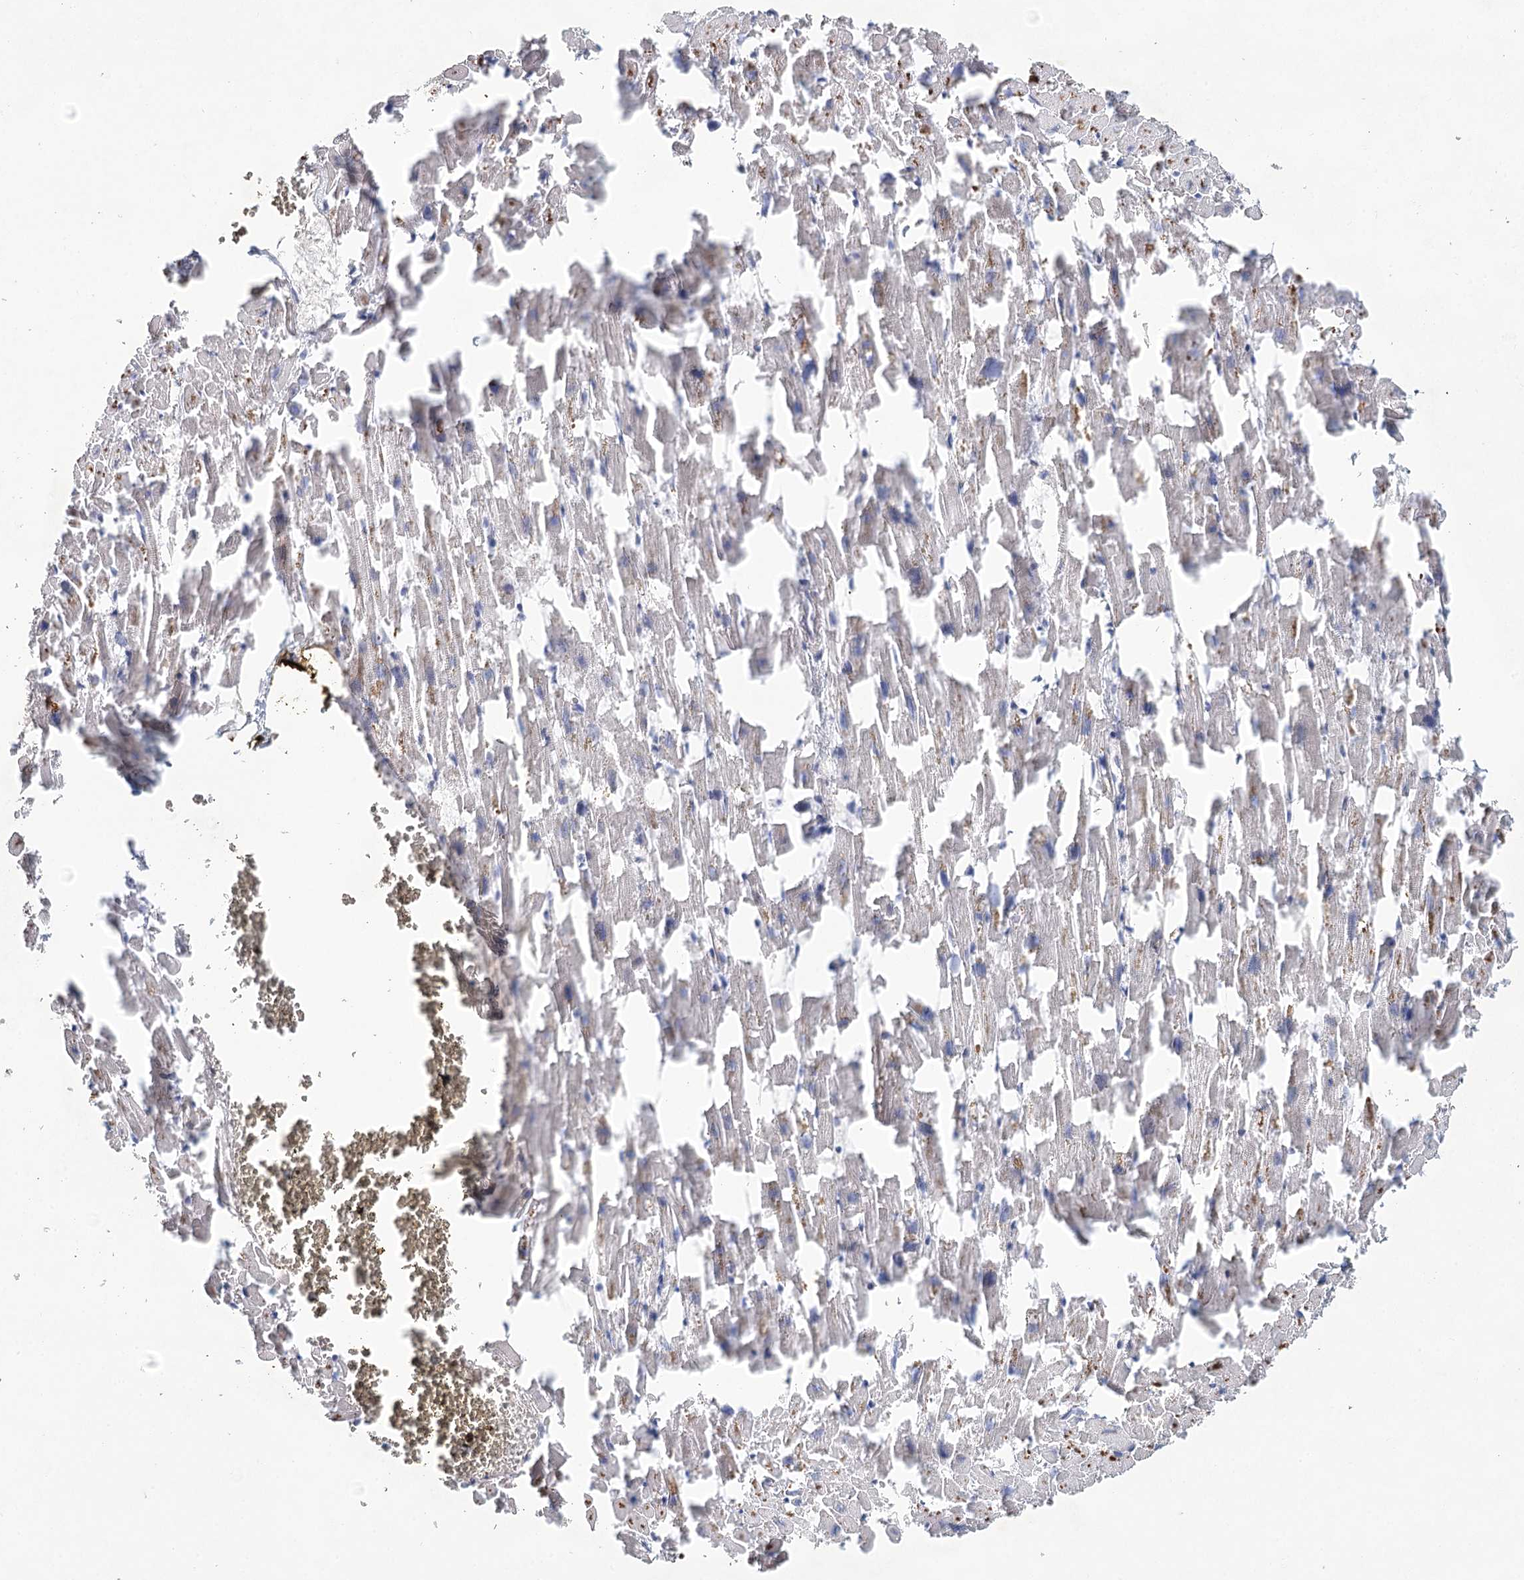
{"staining": {"intensity": "weak", "quantity": "25%-75%", "location": "cytoplasmic/membranous"}, "tissue": "heart muscle", "cell_type": "Cardiomyocytes", "image_type": "normal", "snomed": [{"axis": "morphology", "description": "Normal tissue, NOS"}, {"axis": "topography", "description": "Heart"}], "caption": "The micrograph reveals immunohistochemical staining of benign heart muscle. There is weak cytoplasmic/membranous positivity is appreciated in about 25%-75% of cardiomyocytes. (Stains: DAB in brown, nuclei in blue, Microscopy: brightfield microscopy at high magnification).", "gene": "ARHGAP44", "patient": {"sex": "female", "age": 64}}